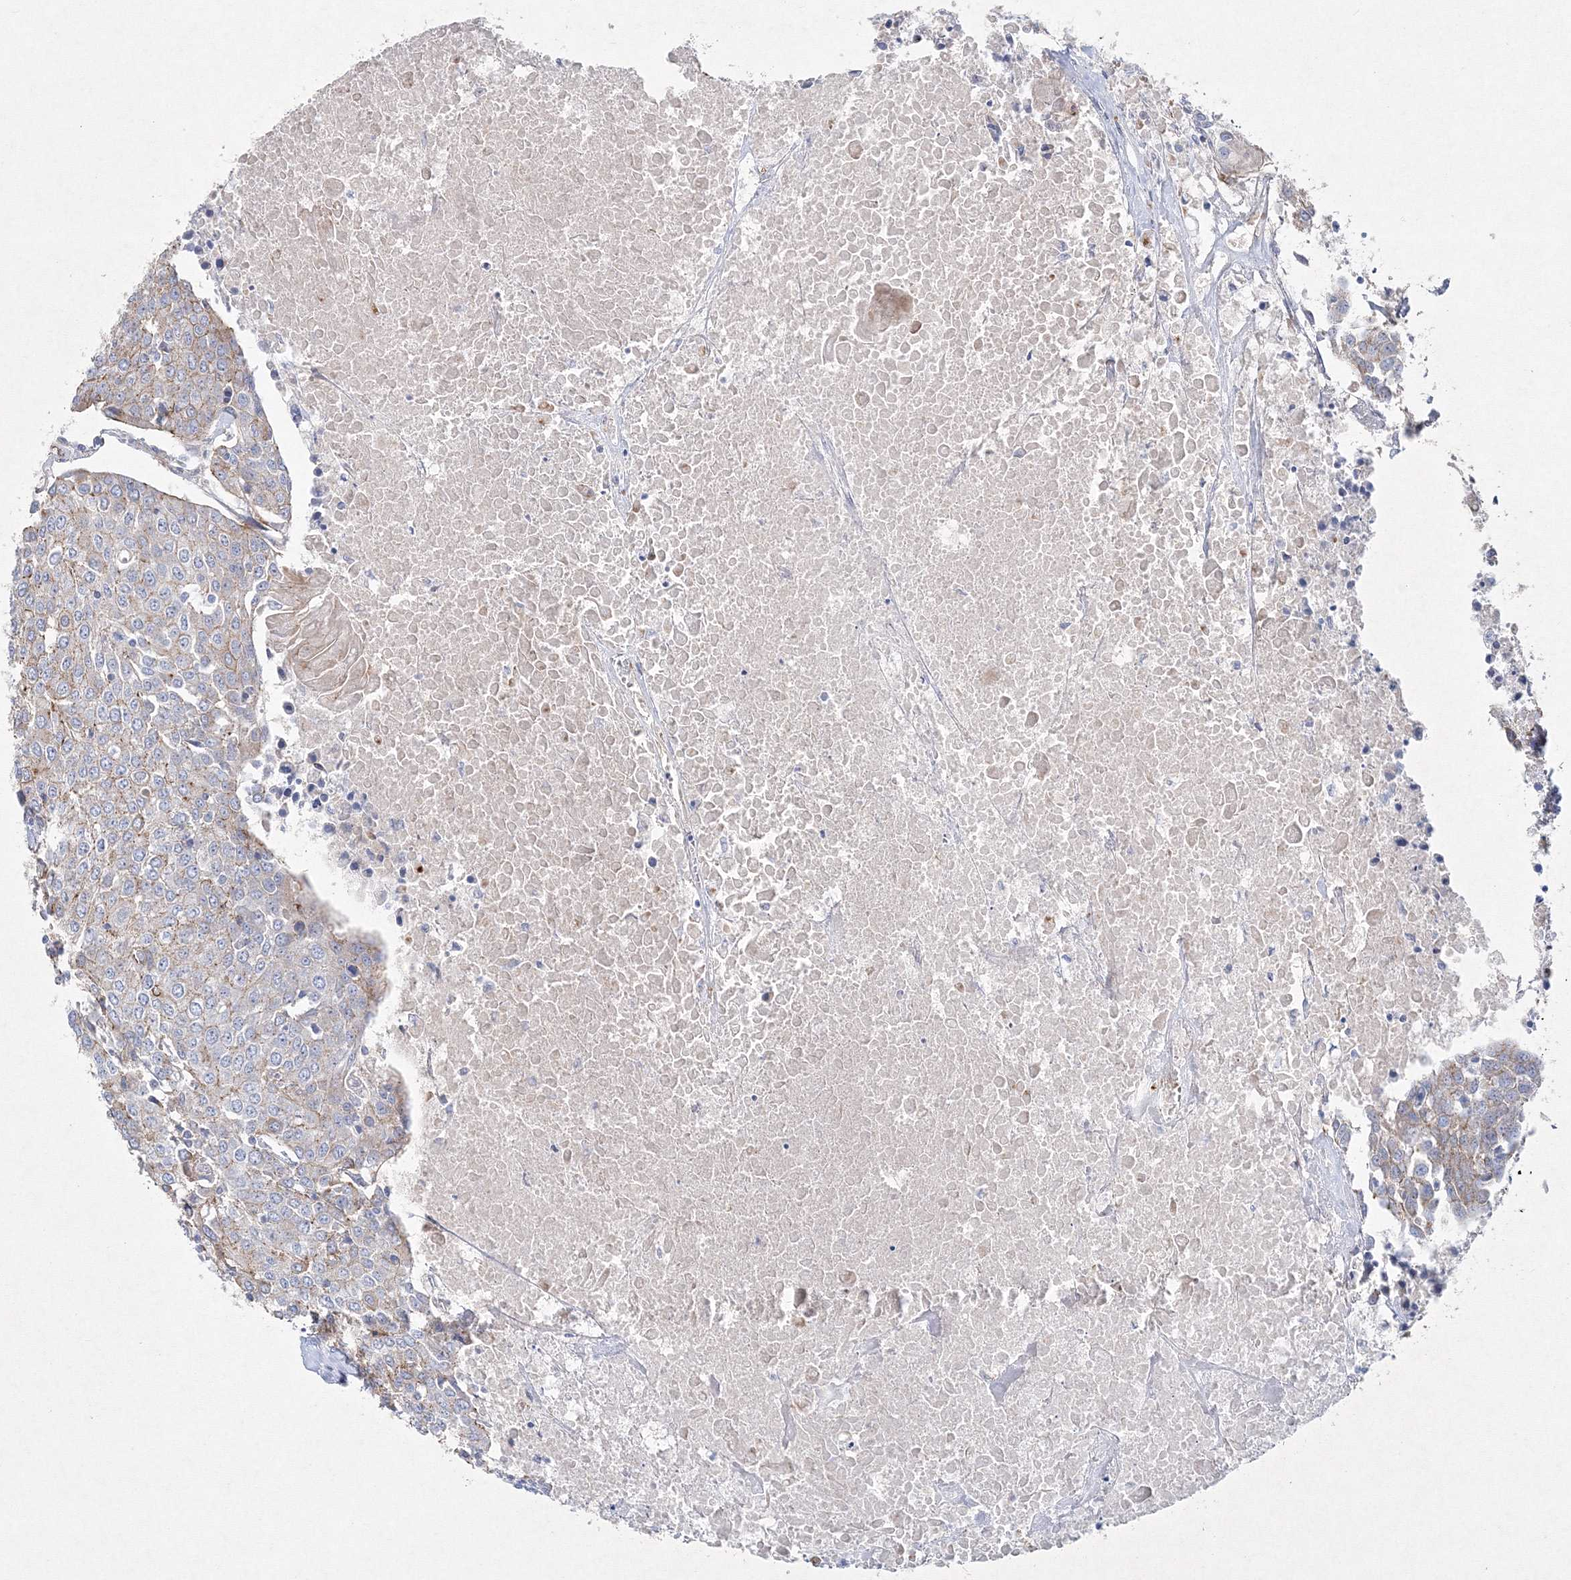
{"staining": {"intensity": "weak", "quantity": "<25%", "location": "cytoplasmic/membranous"}, "tissue": "urothelial cancer", "cell_type": "Tumor cells", "image_type": "cancer", "snomed": [{"axis": "morphology", "description": "Urothelial carcinoma, High grade"}, {"axis": "topography", "description": "Urinary bladder"}], "caption": "Immunohistochemical staining of human urothelial cancer reveals no significant positivity in tumor cells. (Stains: DAB immunohistochemistry (IHC) with hematoxylin counter stain, Microscopy: brightfield microscopy at high magnification).", "gene": "NAA40", "patient": {"sex": "female", "age": 85}}